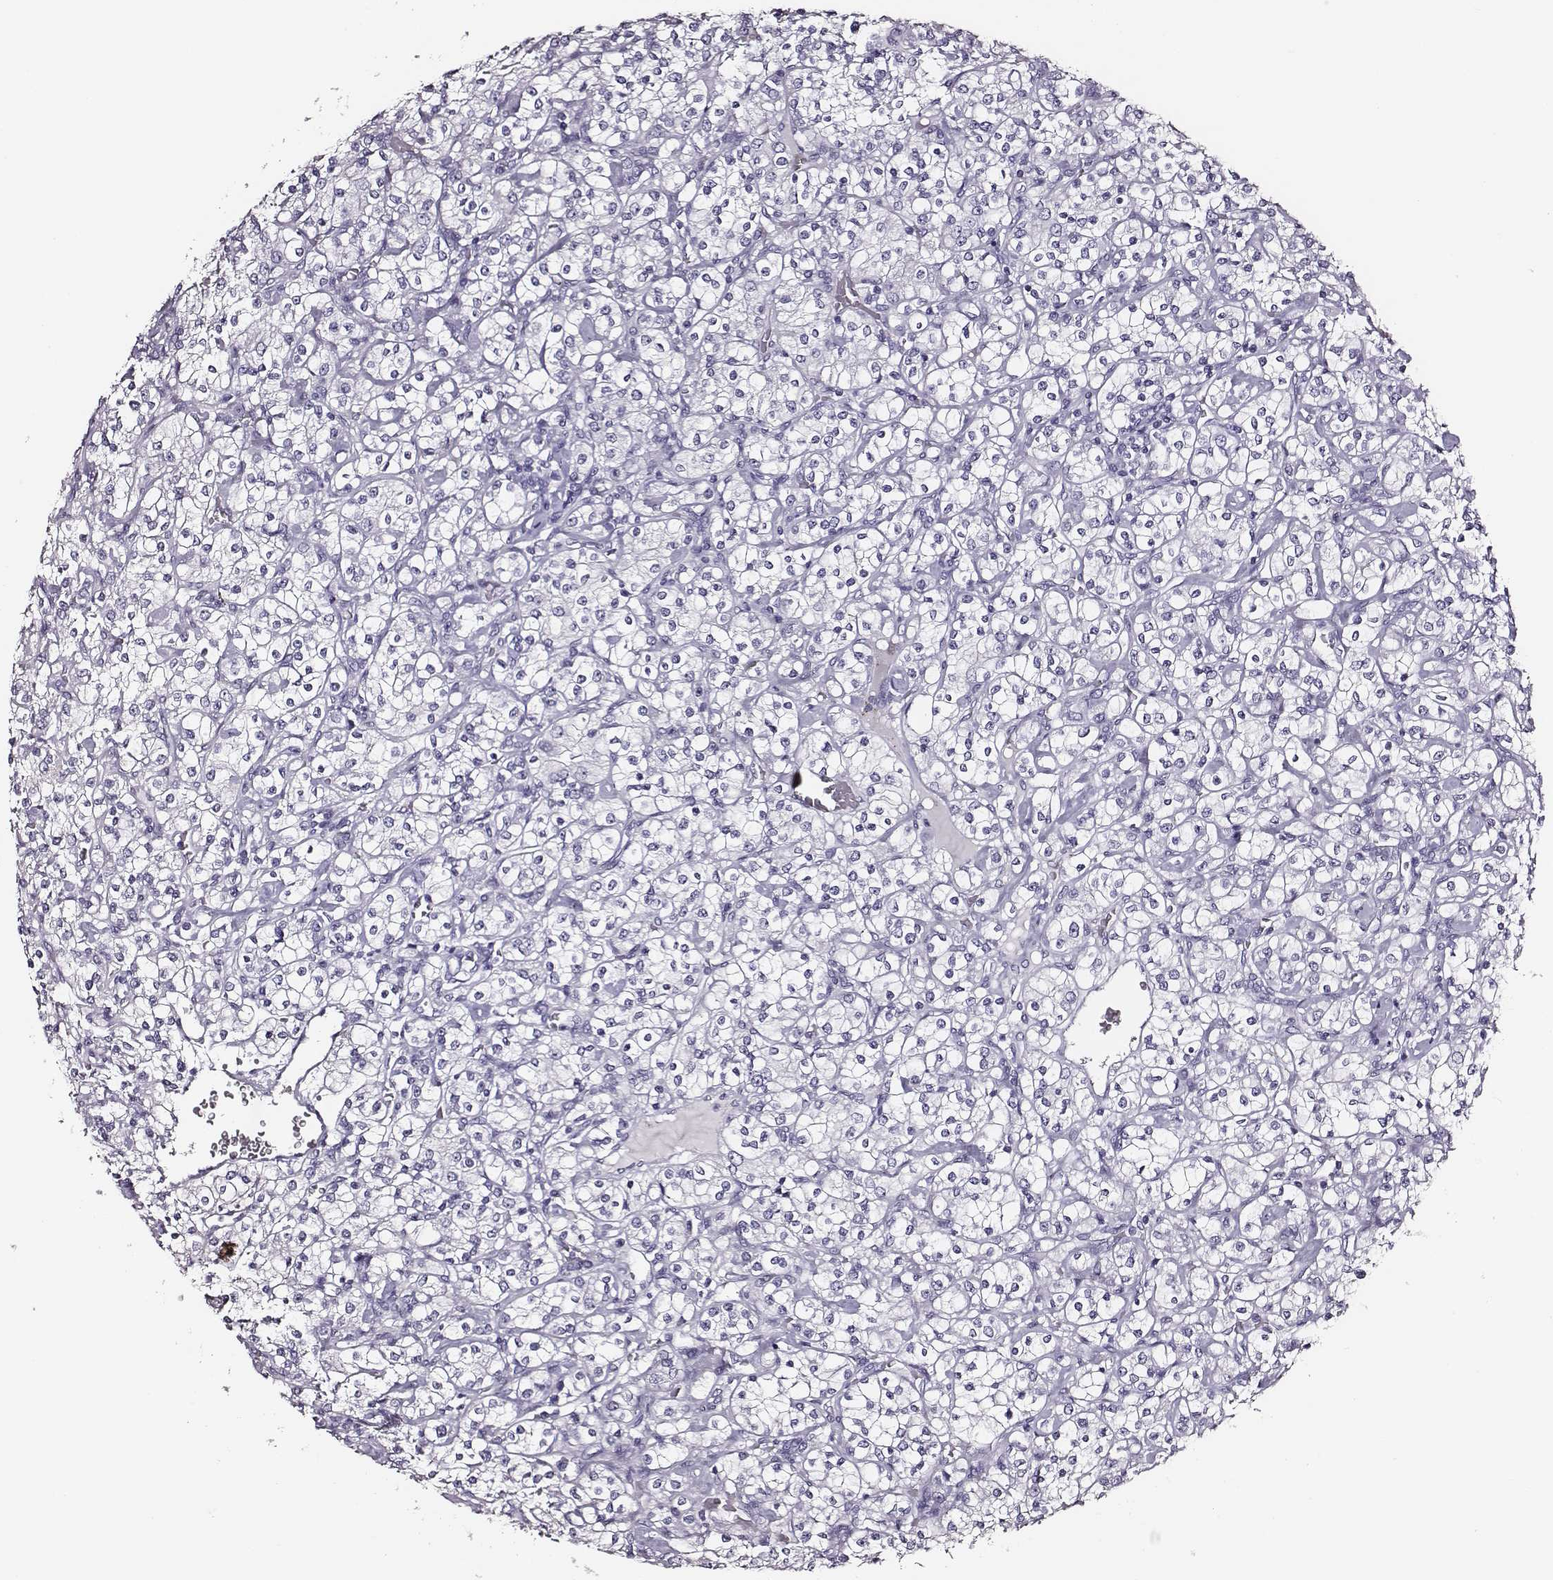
{"staining": {"intensity": "negative", "quantity": "none", "location": "none"}, "tissue": "renal cancer", "cell_type": "Tumor cells", "image_type": "cancer", "snomed": [{"axis": "morphology", "description": "Adenocarcinoma, NOS"}, {"axis": "topography", "description": "Kidney"}], "caption": "This is a photomicrograph of immunohistochemistry (IHC) staining of renal adenocarcinoma, which shows no staining in tumor cells.", "gene": "DPEP1", "patient": {"sex": "male", "age": 77}}